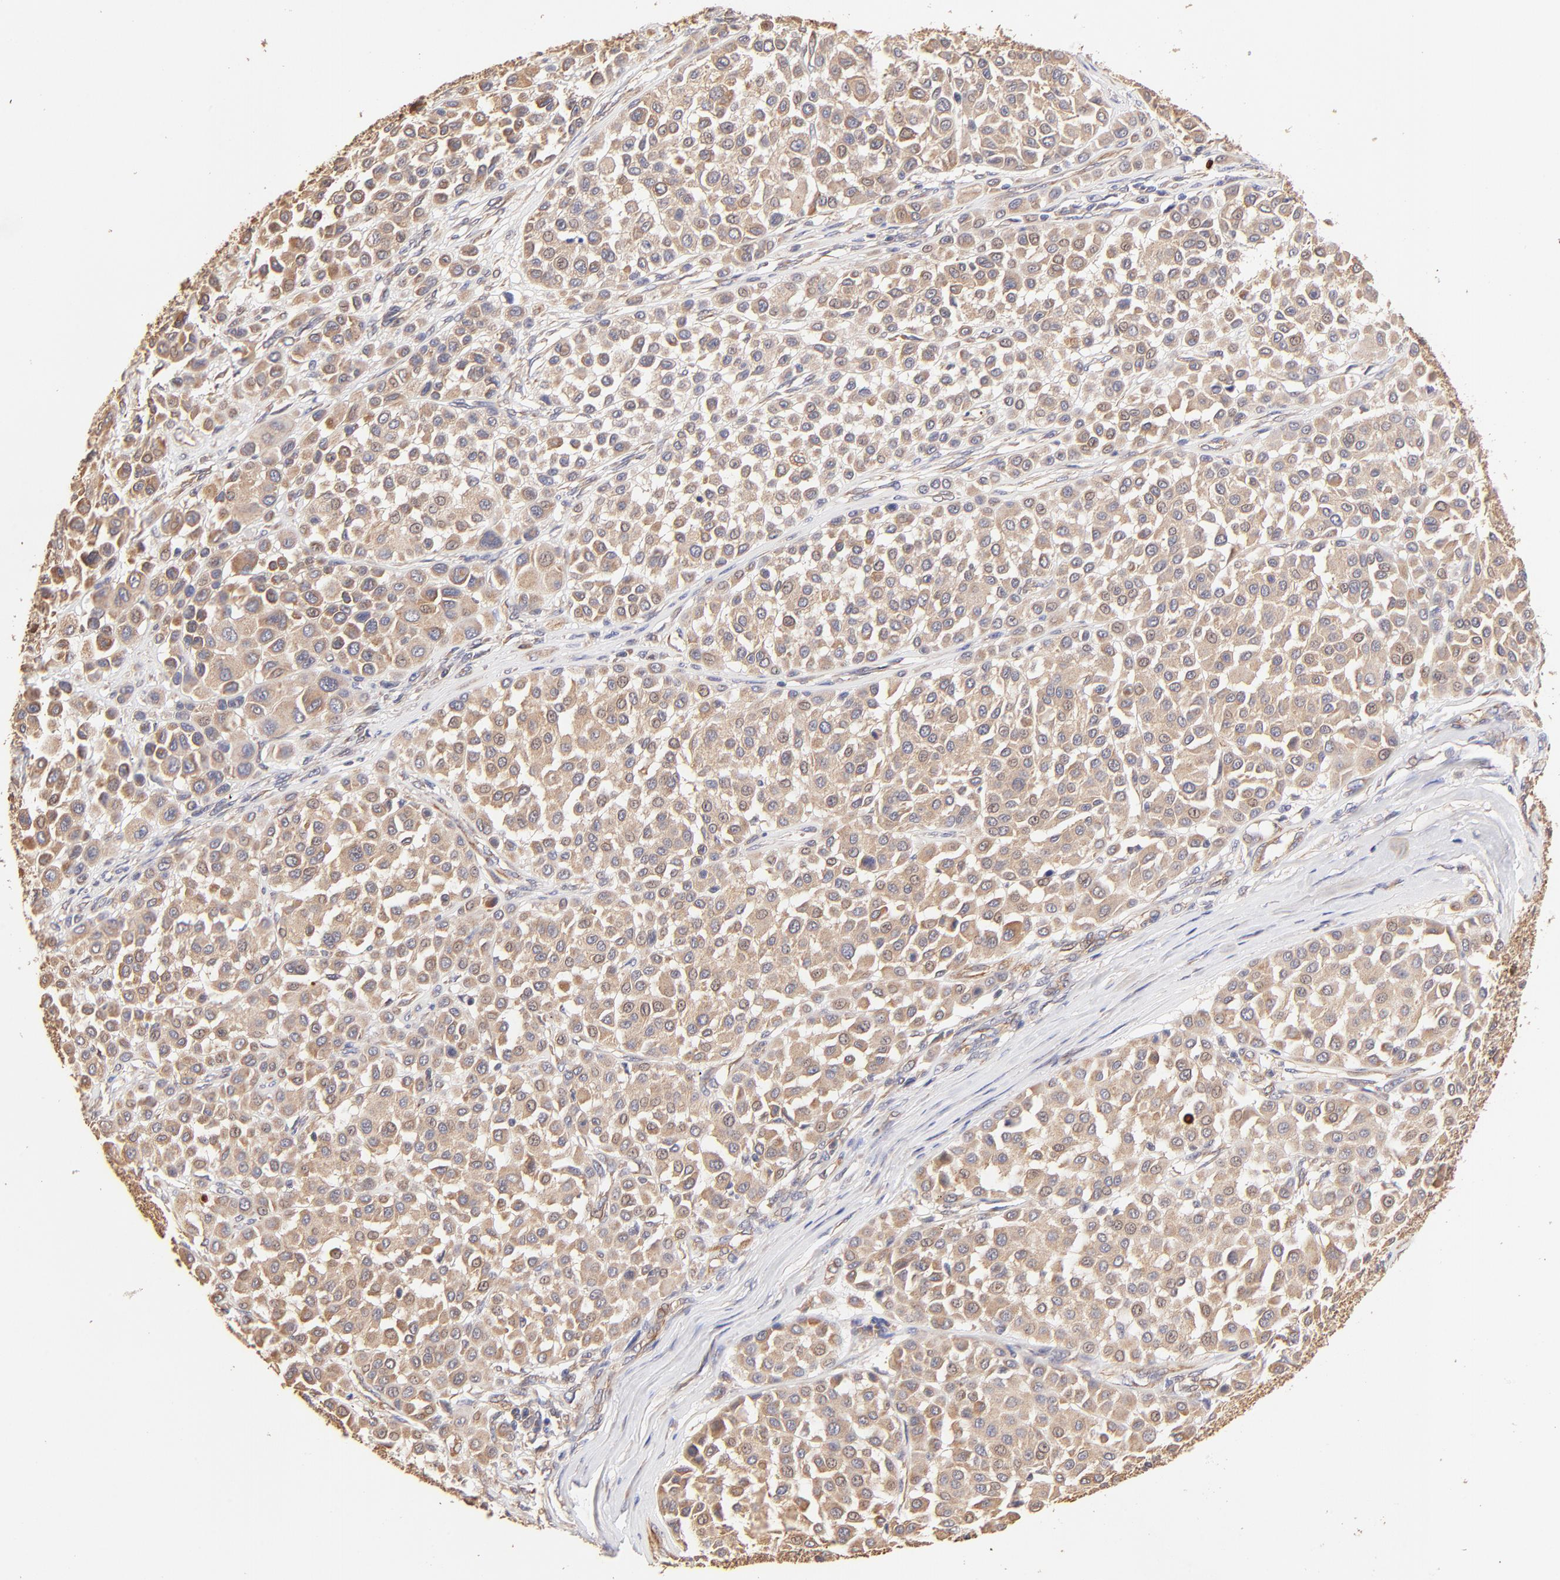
{"staining": {"intensity": "weak", "quantity": ">75%", "location": "cytoplasmic/membranous"}, "tissue": "melanoma", "cell_type": "Tumor cells", "image_type": "cancer", "snomed": [{"axis": "morphology", "description": "Malignant melanoma, Metastatic site"}, {"axis": "topography", "description": "Soft tissue"}], "caption": "Immunohistochemistry (IHC) histopathology image of neoplastic tissue: malignant melanoma (metastatic site) stained using IHC exhibits low levels of weak protein expression localized specifically in the cytoplasmic/membranous of tumor cells, appearing as a cytoplasmic/membranous brown color.", "gene": "TNFAIP3", "patient": {"sex": "male", "age": 41}}